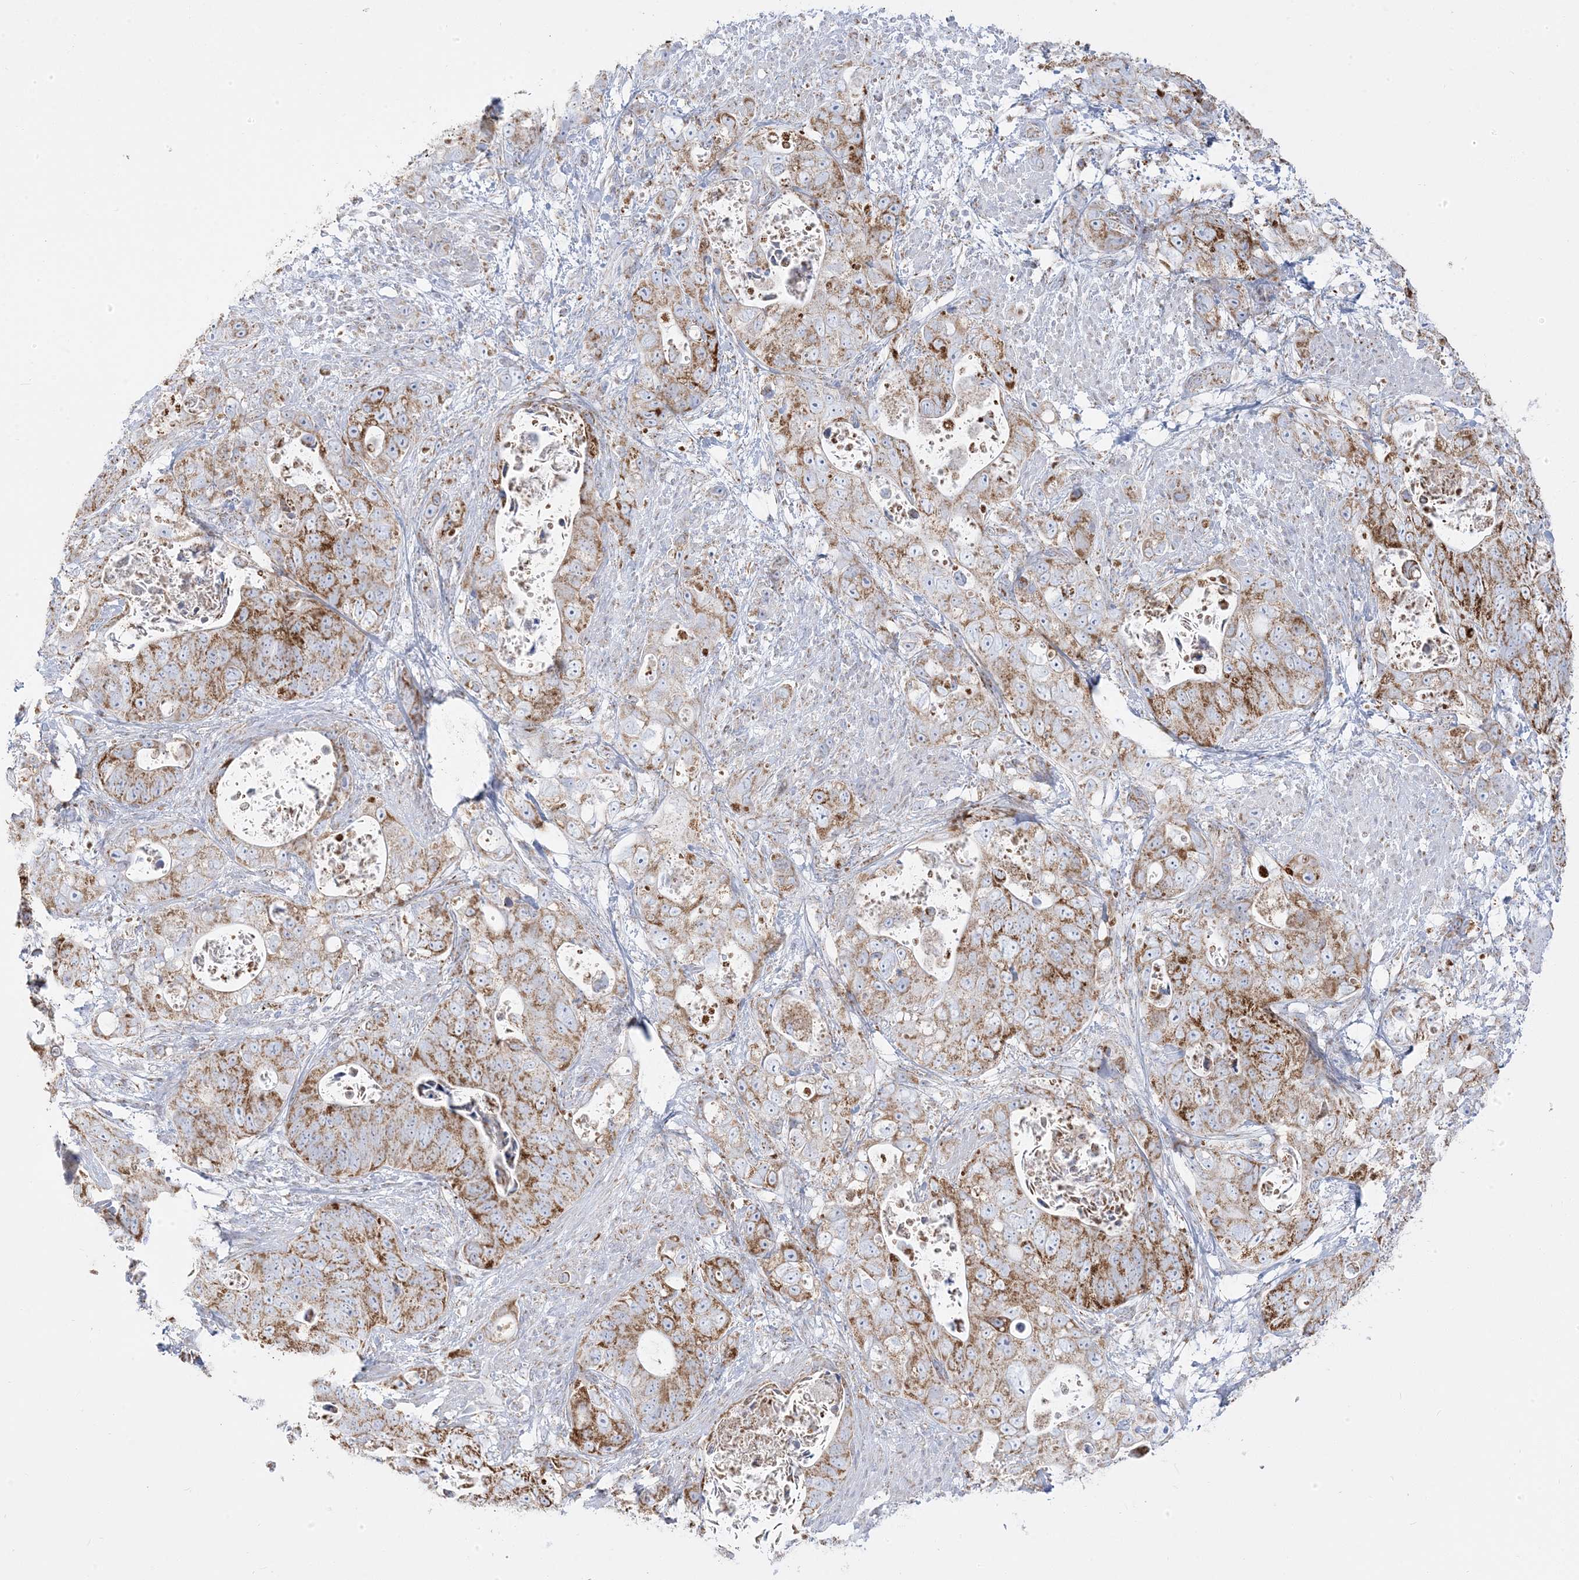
{"staining": {"intensity": "moderate", "quantity": ">75%", "location": "cytoplasmic/membranous"}, "tissue": "stomach cancer", "cell_type": "Tumor cells", "image_type": "cancer", "snomed": [{"axis": "morphology", "description": "Adenocarcinoma, NOS"}, {"axis": "topography", "description": "Stomach"}], "caption": "The image shows a brown stain indicating the presence of a protein in the cytoplasmic/membranous of tumor cells in stomach adenocarcinoma.", "gene": "PCCB", "patient": {"sex": "female", "age": 89}}